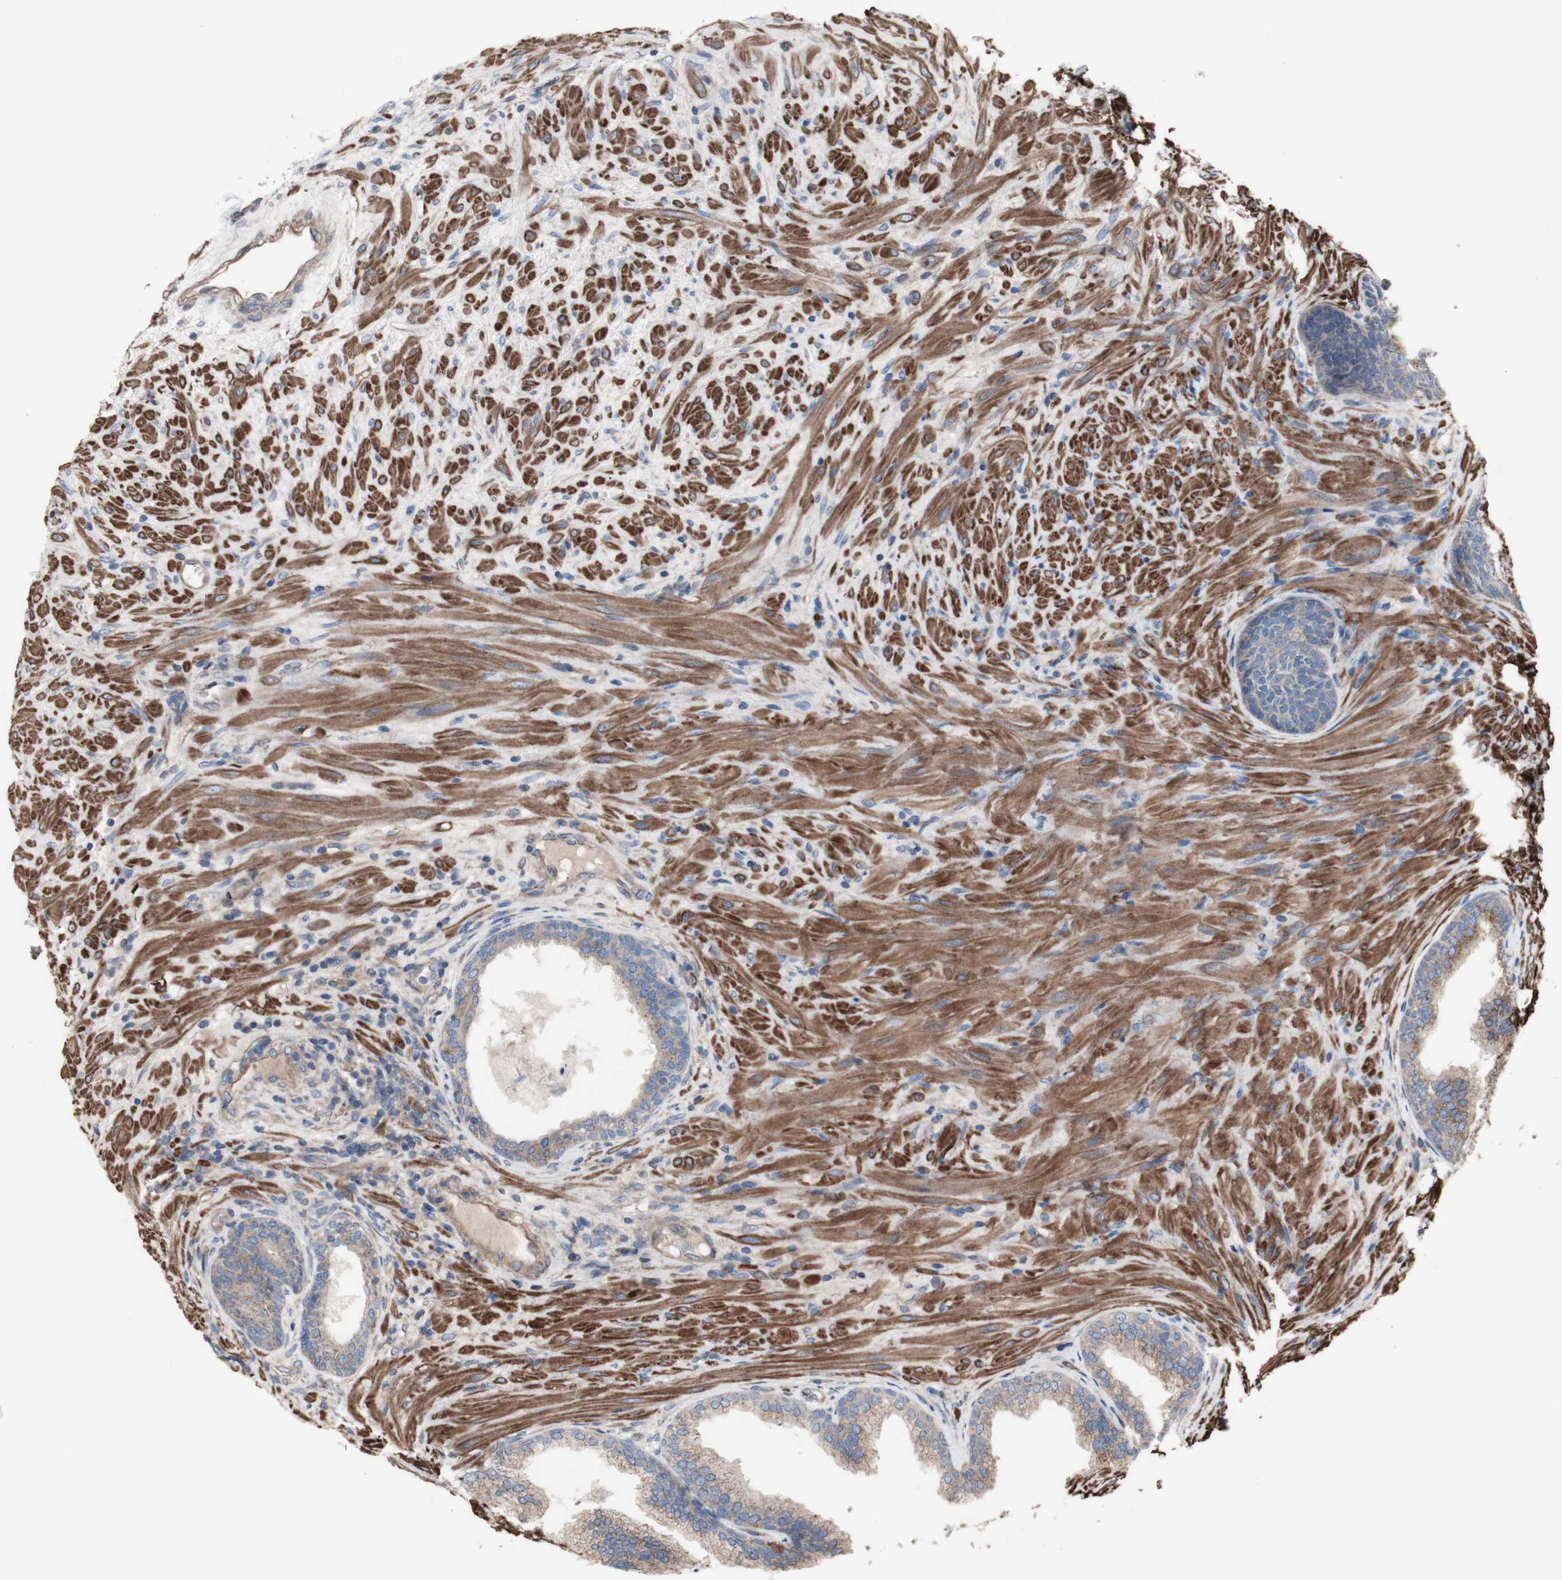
{"staining": {"intensity": "weak", "quantity": ">75%", "location": "cytoplasmic/membranous"}, "tissue": "prostate", "cell_type": "Glandular cells", "image_type": "normal", "snomed": [{"axis": "morphology", "description": "Normal tissue, NOS"}, {"axis": "topography", "description": "Prostate"}], "caption": "Immunohistochemistry (IHC) image of benign prostate: prostate stained using immunohistochemistry shows low levels of weak protein expression localized specifically in the cytoplasmic/membranous of glandular cells, appearing as a cytoplasmic/membranous brown color.", "gene": "COPB1", "patient": {"sex": "male", "age": 76}}